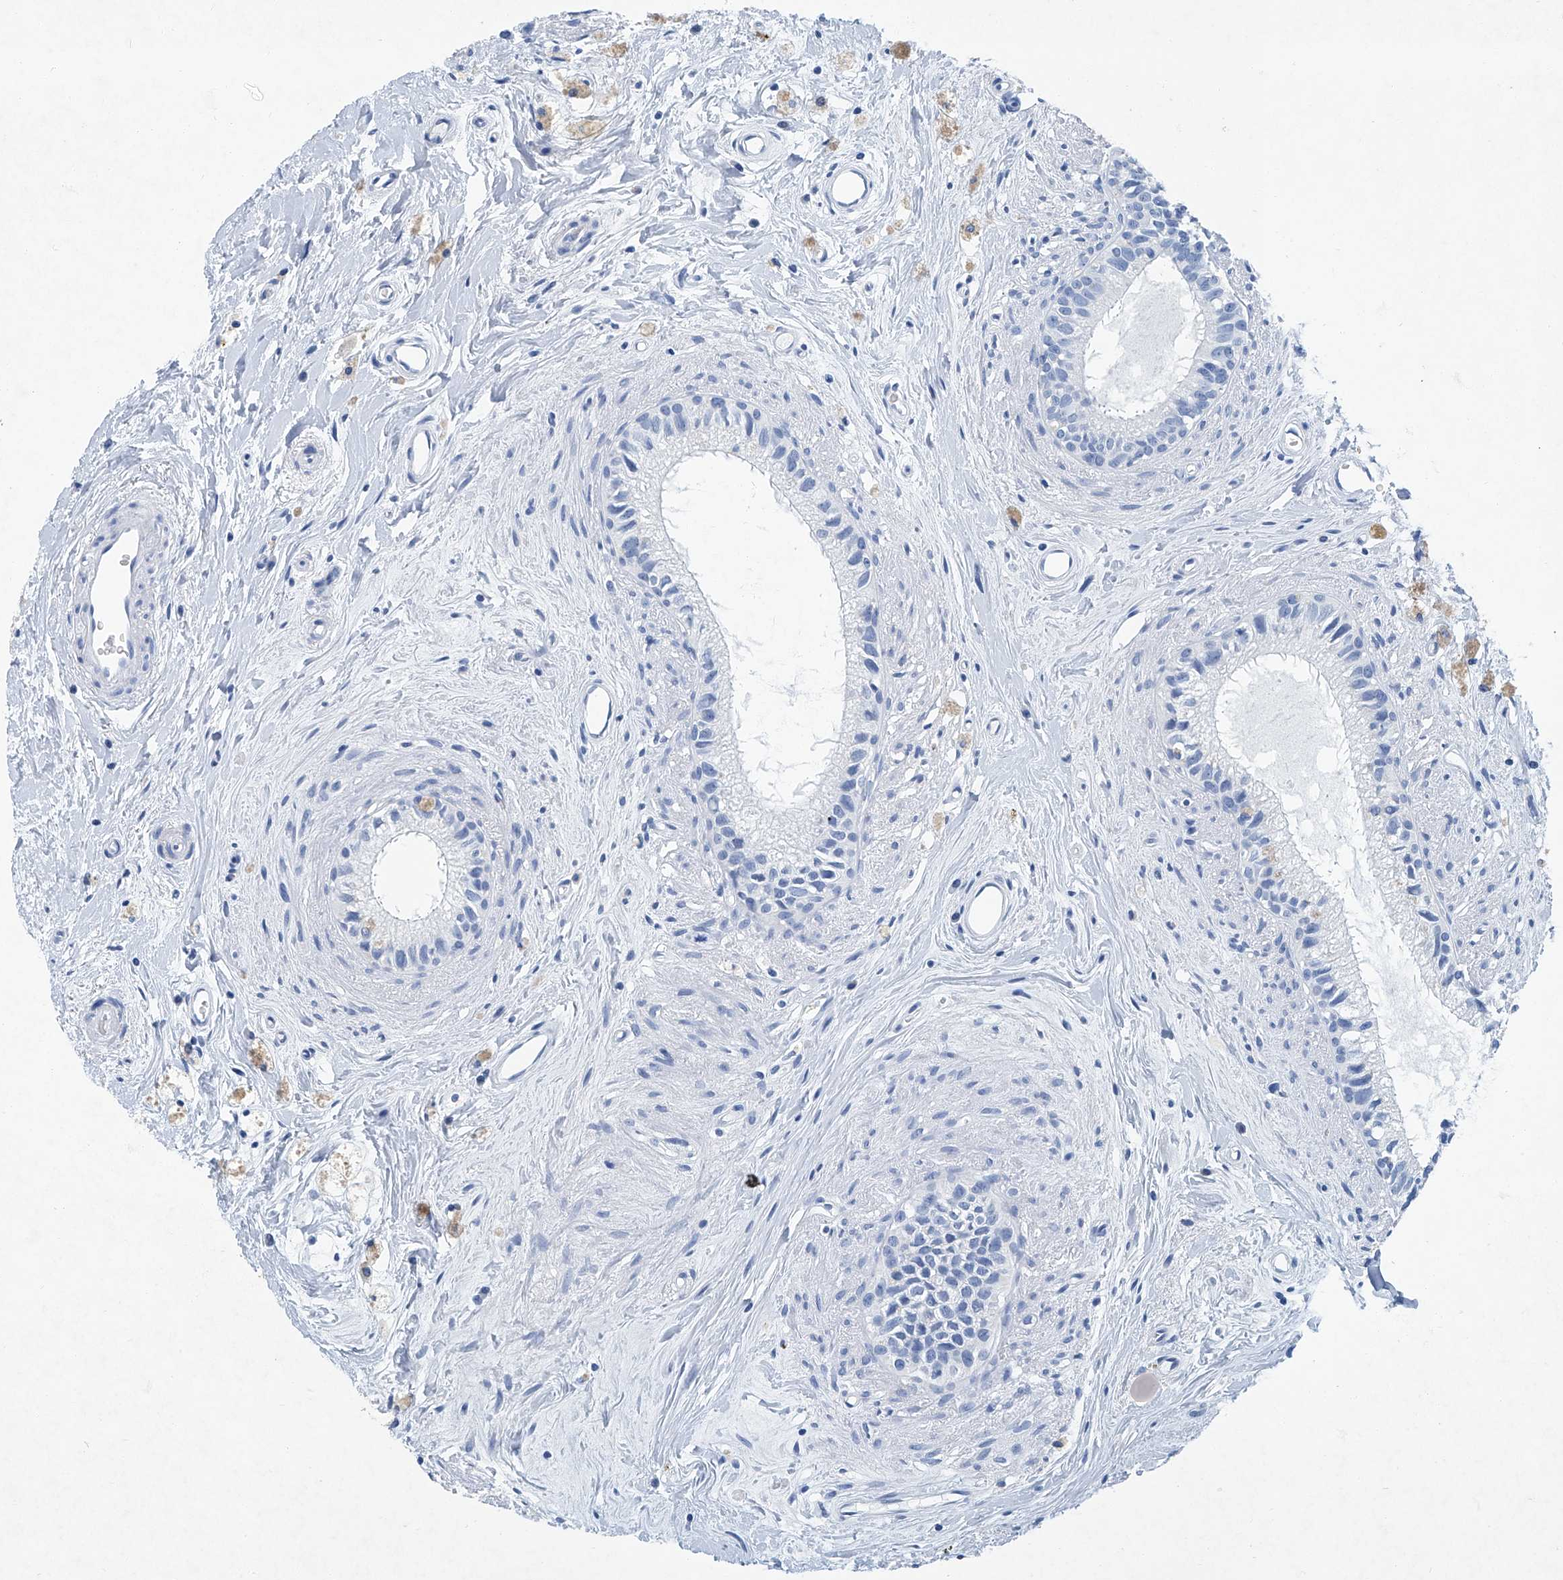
{"staining": {"intensity": "negative", "quantity": "none", "location": "none"}, "tissue": "epididymis", "cell_type": "Glandular cells", "image_type": "normal", "snomed": [{"axis": "morphology", "description": "Normal tissue, NOS"}, {"axis": "topography", "description": "Epididymis"}], "caption": "A high-resolution histopathology image shows IHC staining of normal epididymis, which exhibits no significant expression in glandular cells. (DAB (3,3'-diaminobenzidine) immunohistochemistry, high magnification).", "gene": "CYP2A7", "patient": {"sex": "male", "age": 80}}